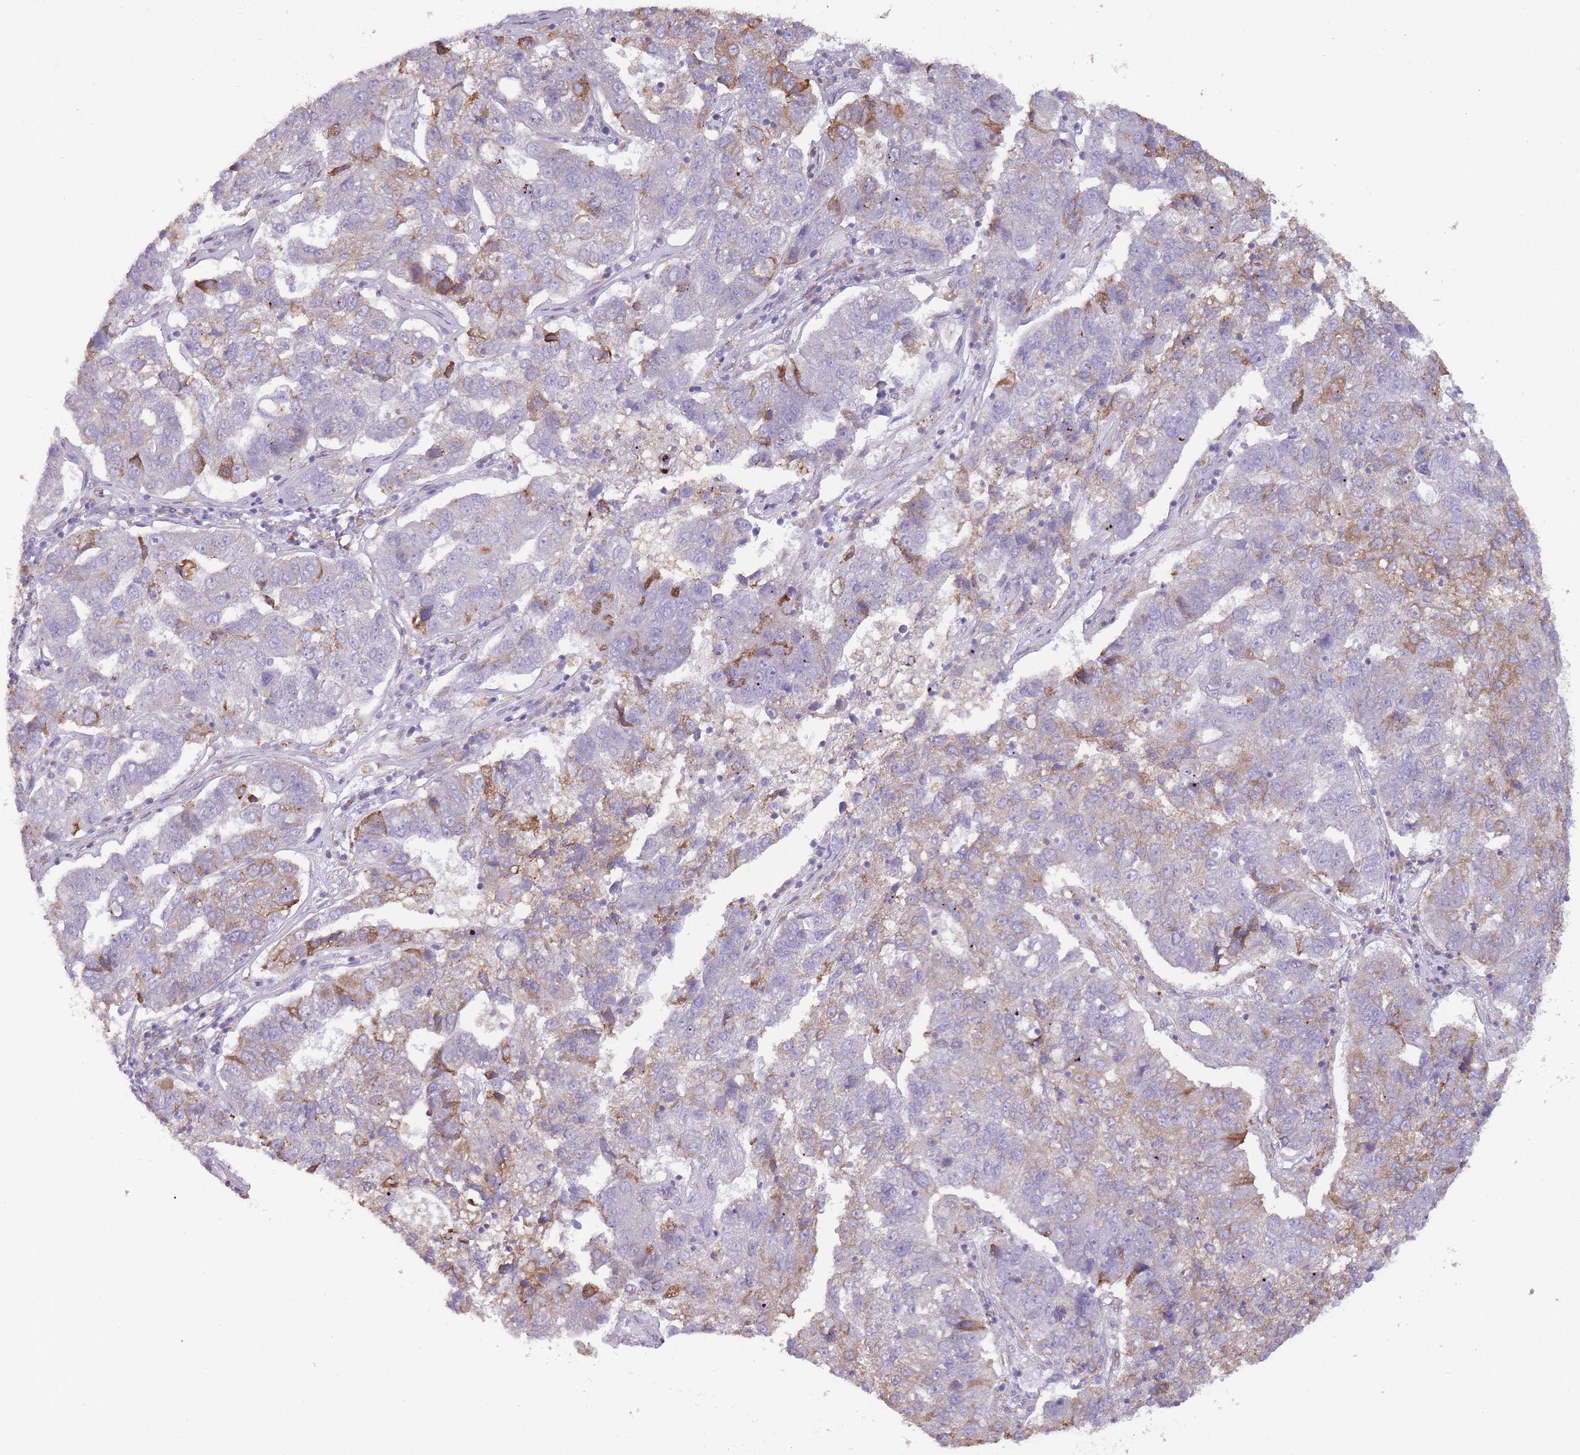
{"staining": {"intensity": "moderate", "quantity": "<25%", "location": "cytoplasmic/membranous"}, "tissue": "pancreatic cancer", "cell_type": "Tumor cells", "image_type": "cancer", "snomed": [{"axis": "morphology", "description": "Adenocarcinoma, NOS"}, {"axis": "topography", "description": "Pancreas"}], "caption": "This image displays immunohistochemistry (IHC) staining of pancreatic cancer, with low moderate cytoplasmic/membranous positivity in about <25% of tumor cells.", "gene": "TRAPPC5", "patient": {"sex": "female", "age": 61}}